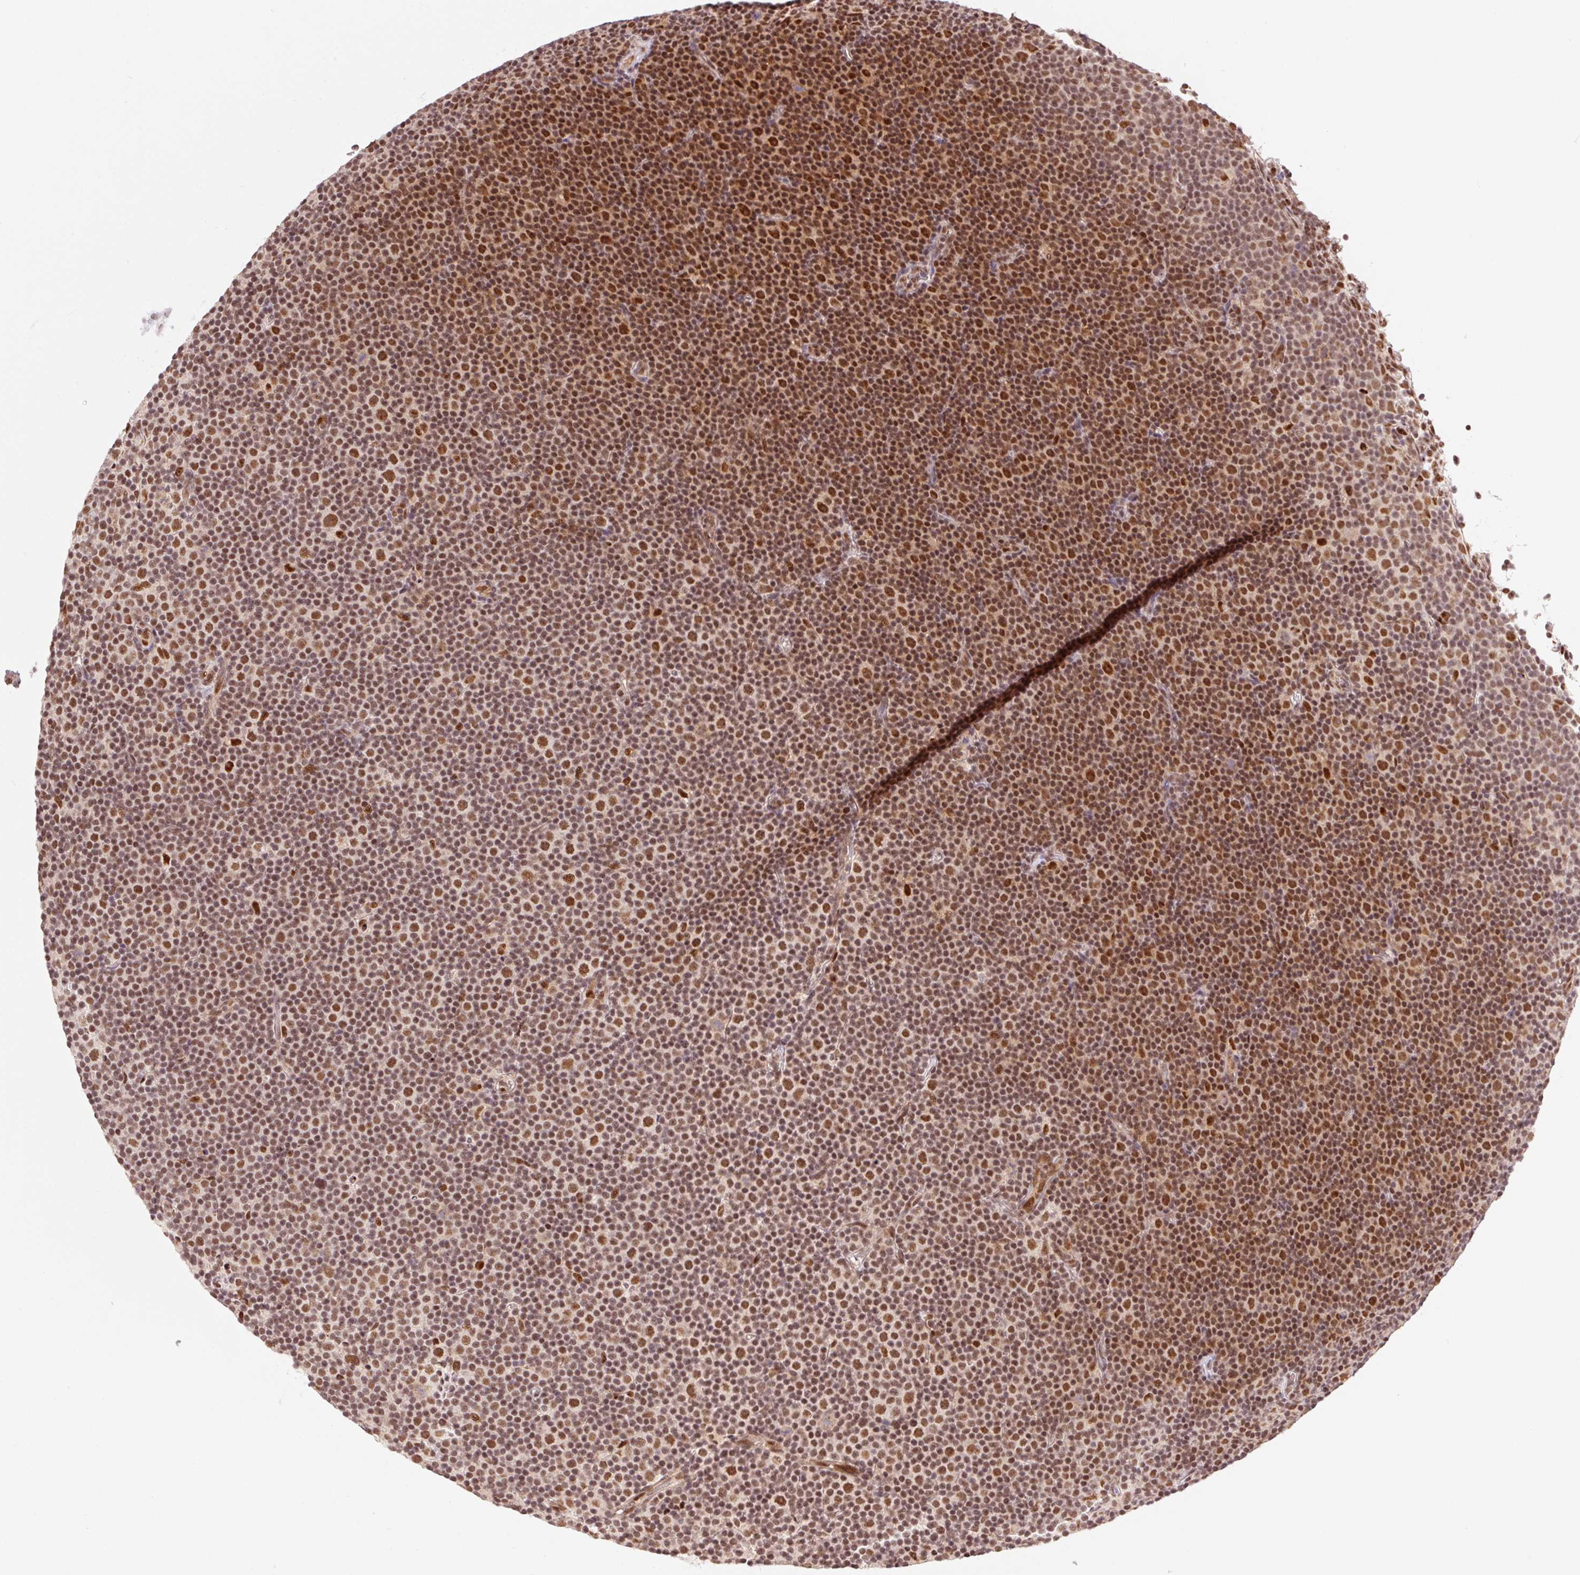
{"staining": {"intensity": "moderate", "quantity": ">75%", "location": "nuclear"}, "tissue": "lymphoma", "cell_type": "Tumor cells", "image_type": "cancer", "snomed": [{"axis": "morphology", "description": "Malignant lymphoma, non-Hodgkin's type, Low grade"}, {"axis": "topography", "description": "Lymph node"}], "caption": "IHC of low-grade malignant lymphoma, non-Hodgkin's type displays medium levels of moderate nuclear staining in about >75% of tumor cells.", "gene": "INTS8", "patient": {"sex": "female", "age": 67}}